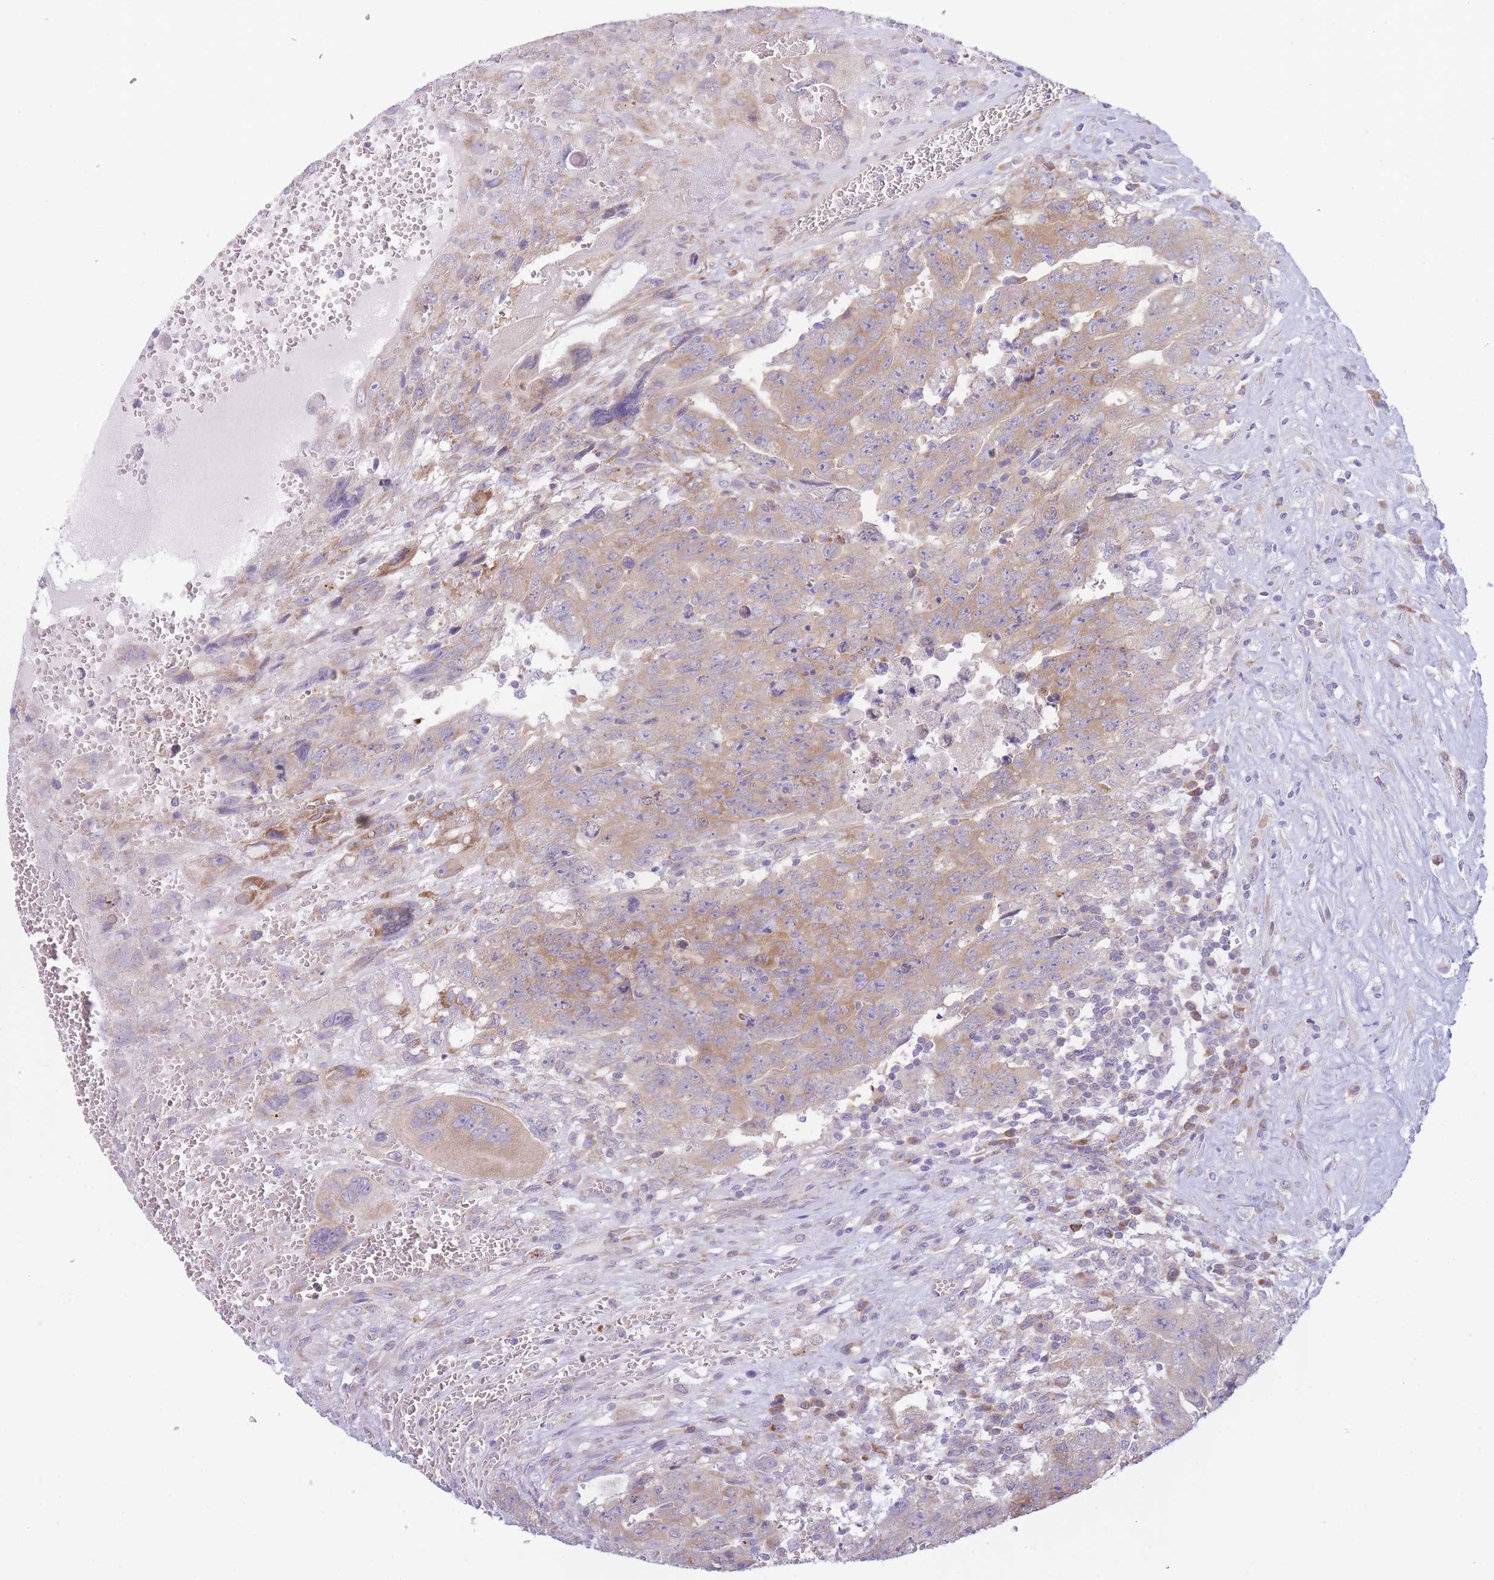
{"staining": {"intensity": "moderate", "quantity": ">75%", "location": "cytoplasmic/membranous"}, "tissue": "testis cancer", "cell_type": "Tumor cells", "image_type": "cancer", "snomed": [{"axis": "morphology", "description": "Carcinoma, Embryonal, NOS"}, {"axis": "topography", "description": "Testis"}], "caption": "Tumor cells show moderate cytoplasmic/membranous staining in approximately >75% of cells in testis embryonal carcinoma.", "gene": "OR5L2", "patient": {"sex": "male", "age": 28}}